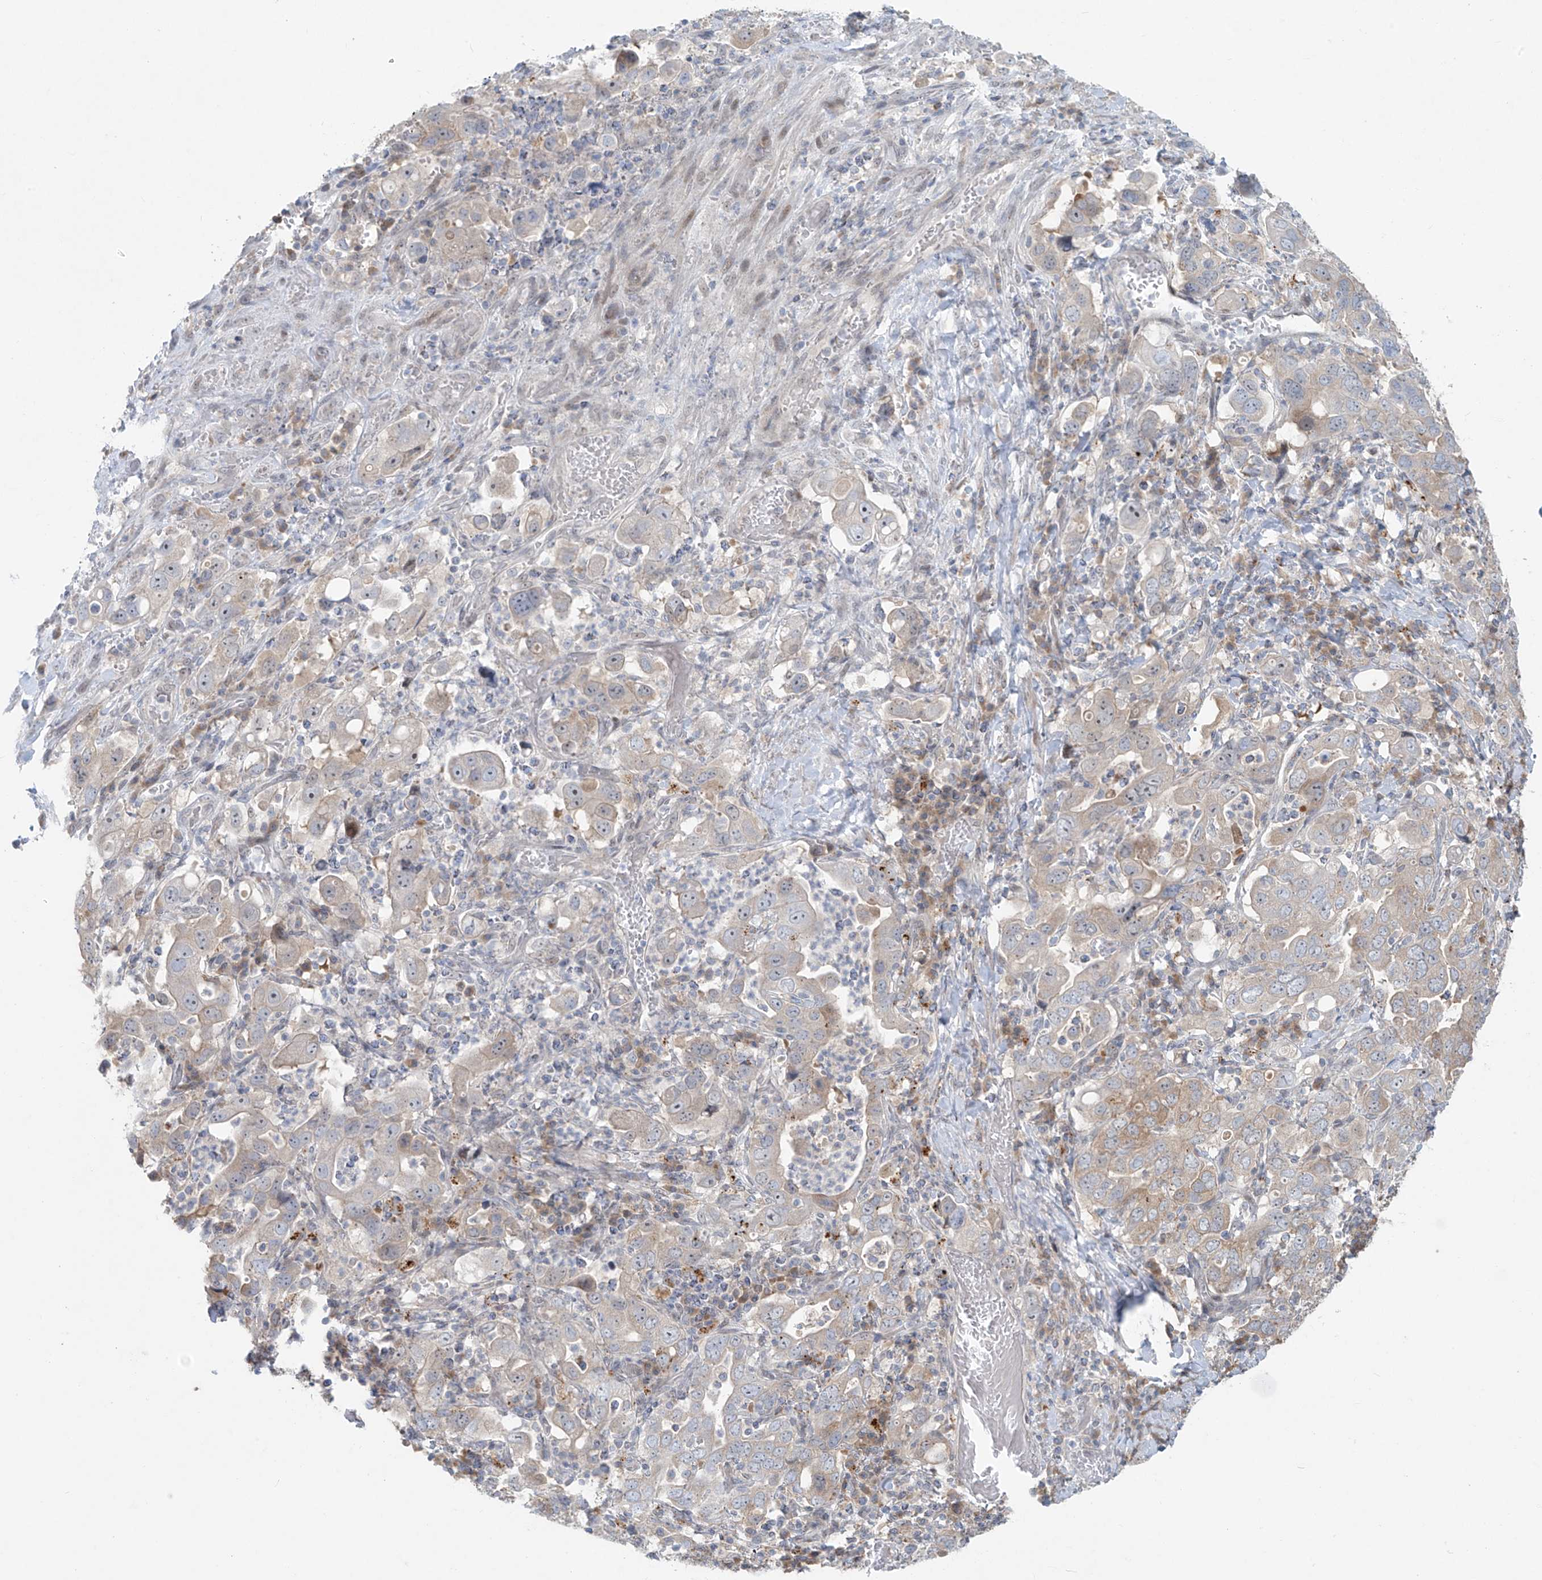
{"staining": {"intensity": "weak", "quantity": "<25%", "location": "cytoplasmic/membranous"}, "tissue": "stomach cancer", "cell_type": "Tumor cells", "image_type": "cancer", "snomed": [{"axis": "morphology", "description": "Adenocarcinoma, NOS"}, {"axis": "topography", "description": "Stomach, upper"}], "caption": "Protein analysis of stomach adenocarcinoma shows no significant staining in tumor cells.", "gene": "PPAT", "patient": {"sex": "male", "age": 62}}